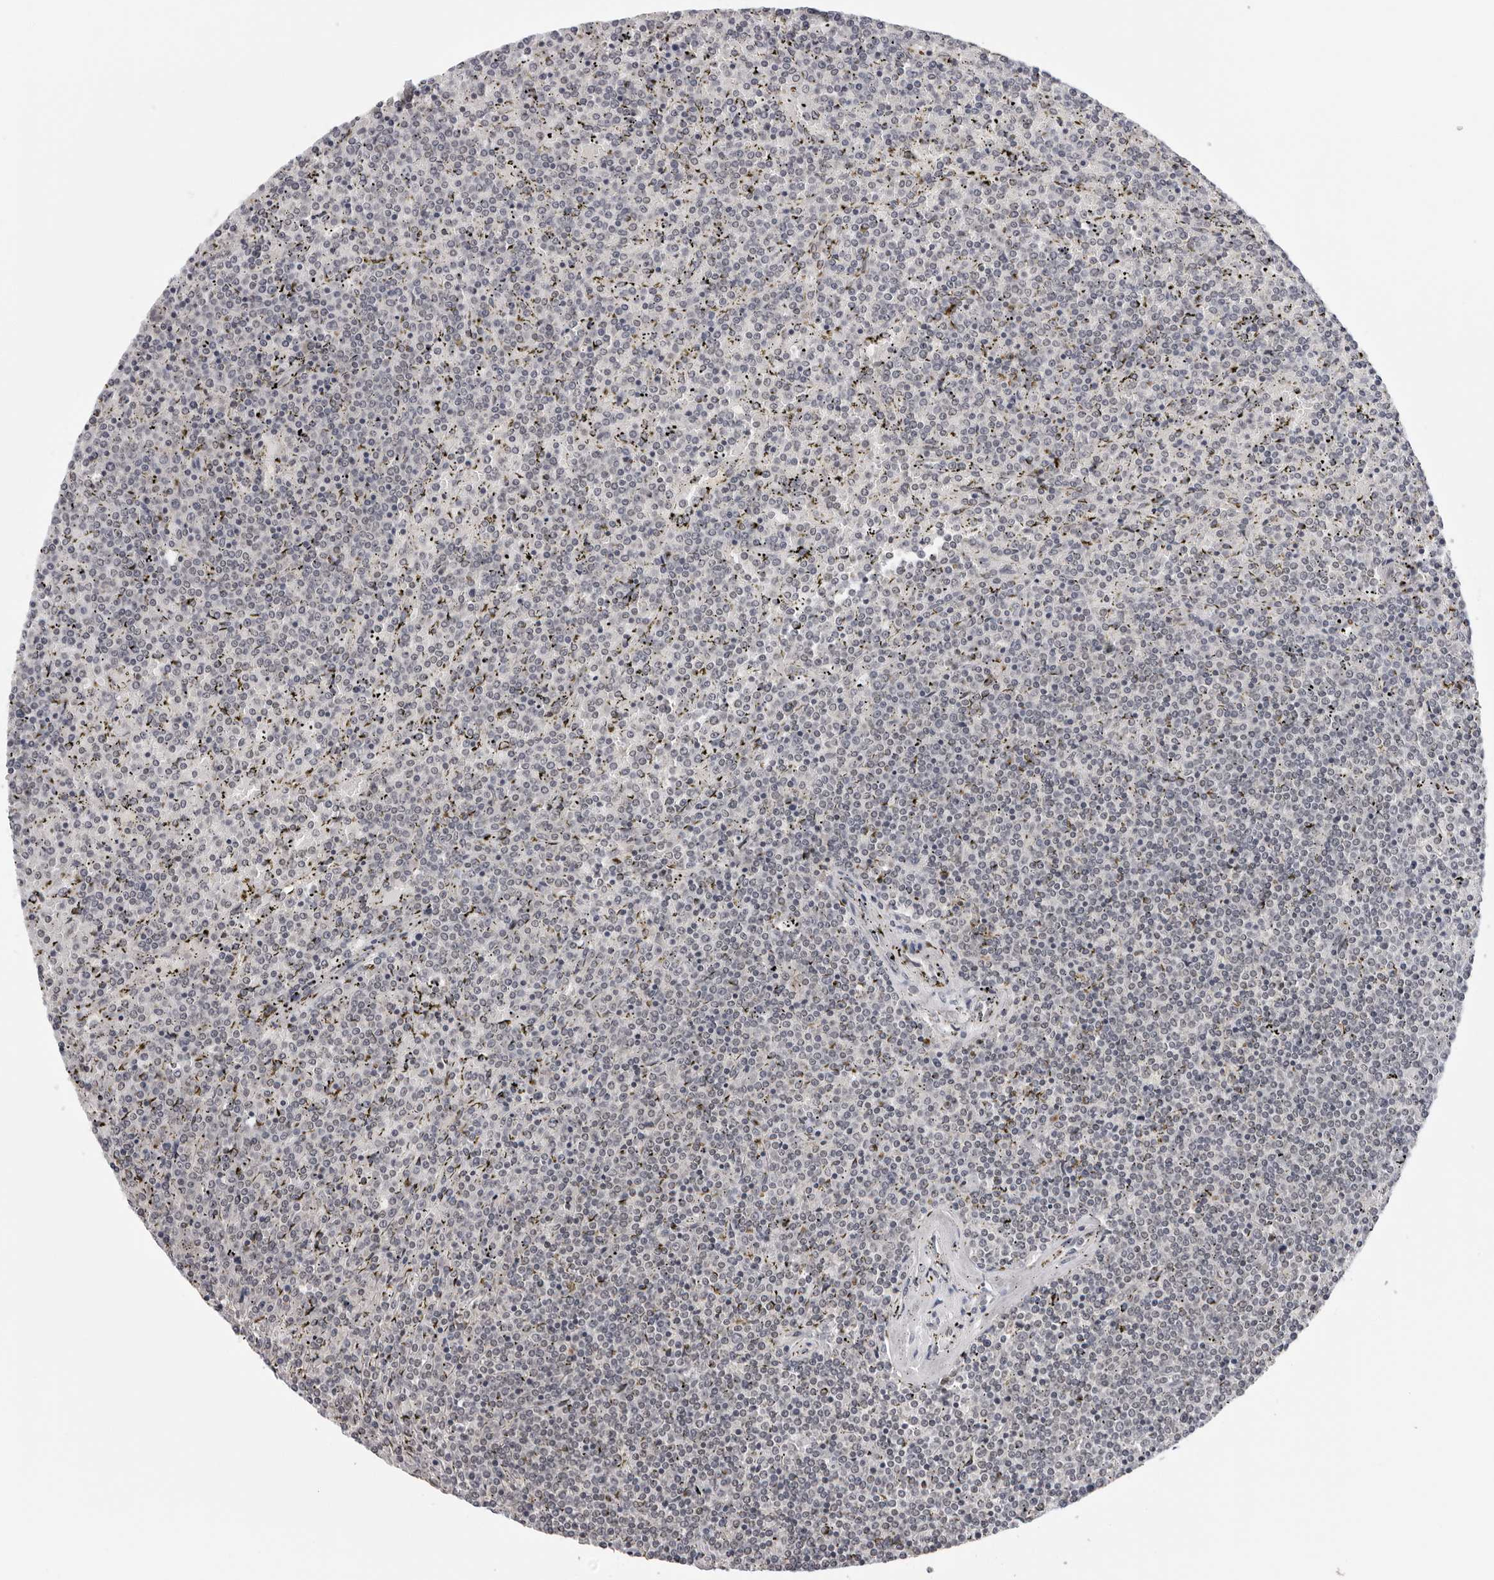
{"staining": {"intensity": "negative", "quantity": "none", "location": "none"}, "tissue": "lymphoma", "cell_type": "Tumor cells", "image_type": "cancer", "snomed": [{"axis": "morphology", "description": "Malignant lymphoma, non-Hodgkin's type, Low grade"}, {"axis": "topography", "description": "Spleen"}], "caption": "IHC micrograph of lymphoma stained for a protein (brown), which exhibits no expression in tumor cells. (DAB (3,3'-diaminobenzidine) immunohistochemistry (IHC) visualized using brightfield microscopy, high magnification).", "gene": "PRUNE1", "patient": {"sex": "female", "age": 19}}